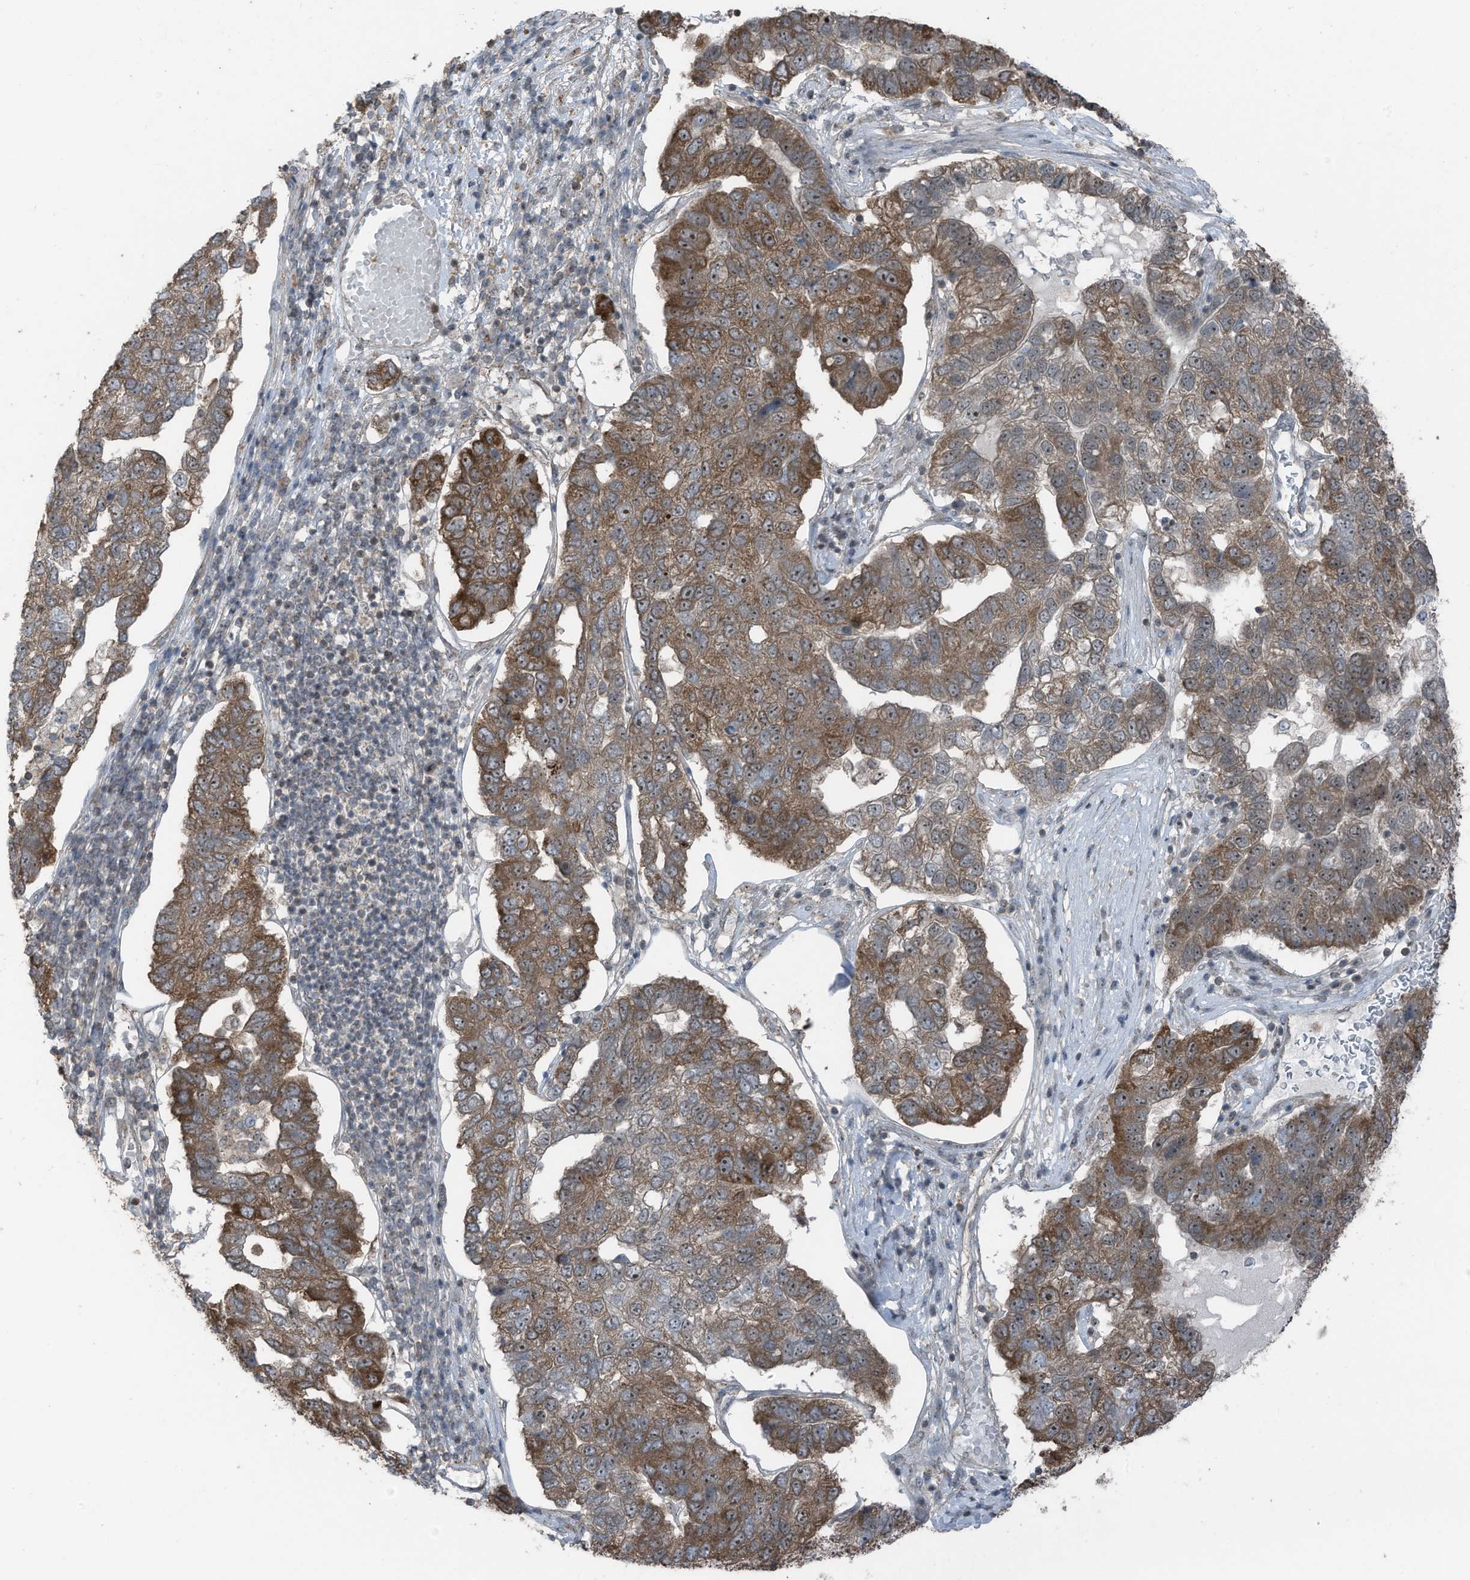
{"staining": {"intensity": "moderate", "quantity": ">75%", "location": "cytoplasmic/membranous,nuclear"}, "tissue": "pancreatic cancer", "cell_type": "Tumor cells", "image_type": "cancer", "snomed": [{"axis": "morphology", "description": "Adenocarcinoma, NOS"}, {"axis": "topography", "description": "Pancreas"}], "caption": "Pancreatic cancer (adenocarcinoma) was stained to show a protein in brown. There is medium levels of moderate cytoplasmic/membranous and nuclear positivity in about >75% of tumor cells. The protein of interest is shown in brown color, while the nuclei are stained blue.", "gene": "UTP3", "patient": {"sex": "female", "age": 61}}